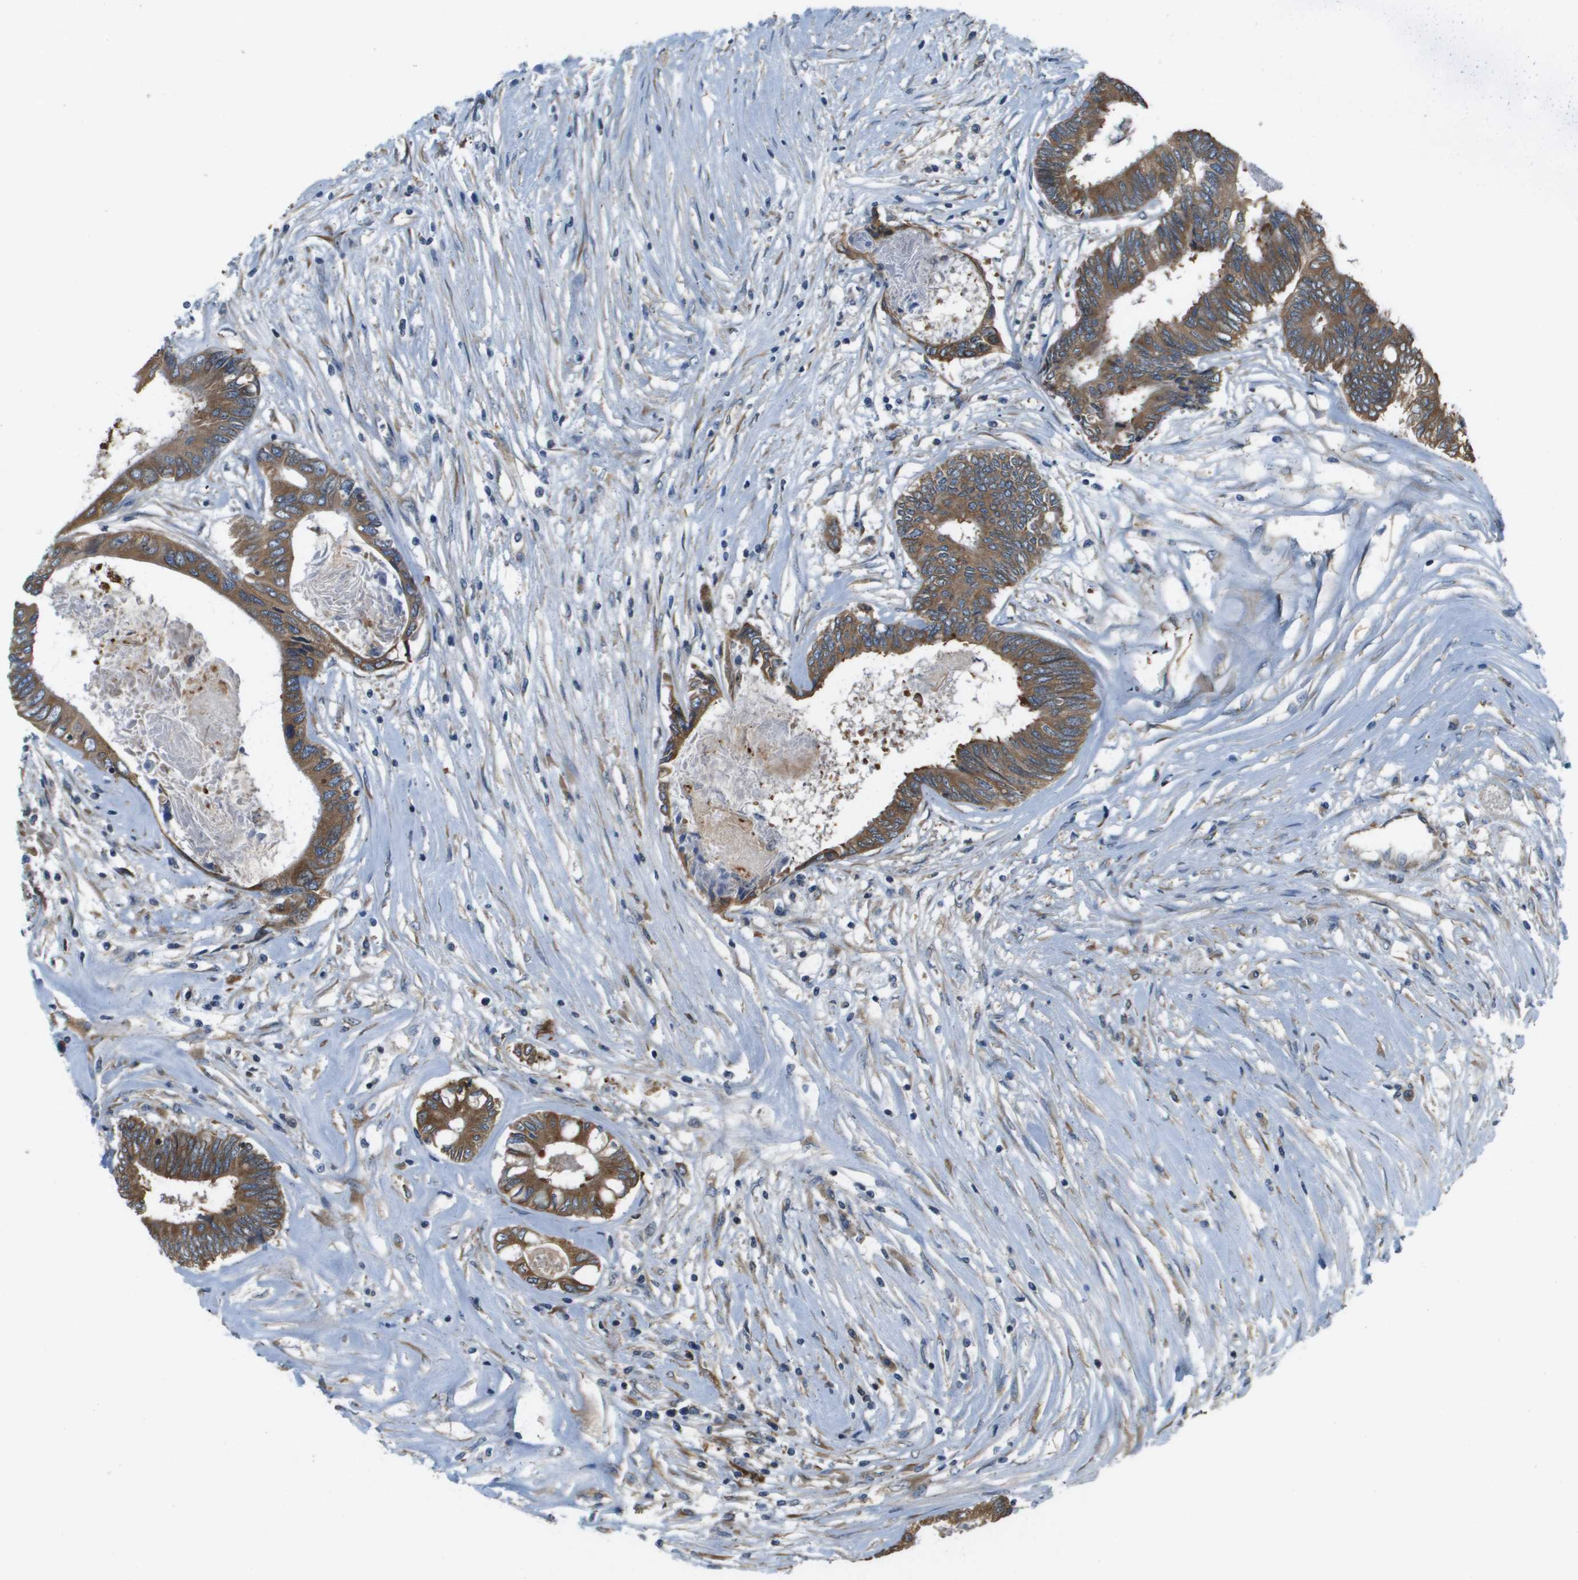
{"staining": {"intensity": "strong", "quantity": ">75%", "location": "cytoplasmic/membranous"}, "tissue": "colorectal cancer", "cell_type": "Tumor cells", "image_type": "cancer", "snomed": [{"axis": "morphology", "description": "Adenocarcinoma, NOS"}, {"axis": "topography", "description": "Rectum"}], "caption": "Human colorectal cancer stained with a brown dye demonstrates strong cytoplasmic/membranous positive positivity in about >75% of tumor cells.", "gene": "SAMSN1", "patient": {"sex": "male", "age": 63}}